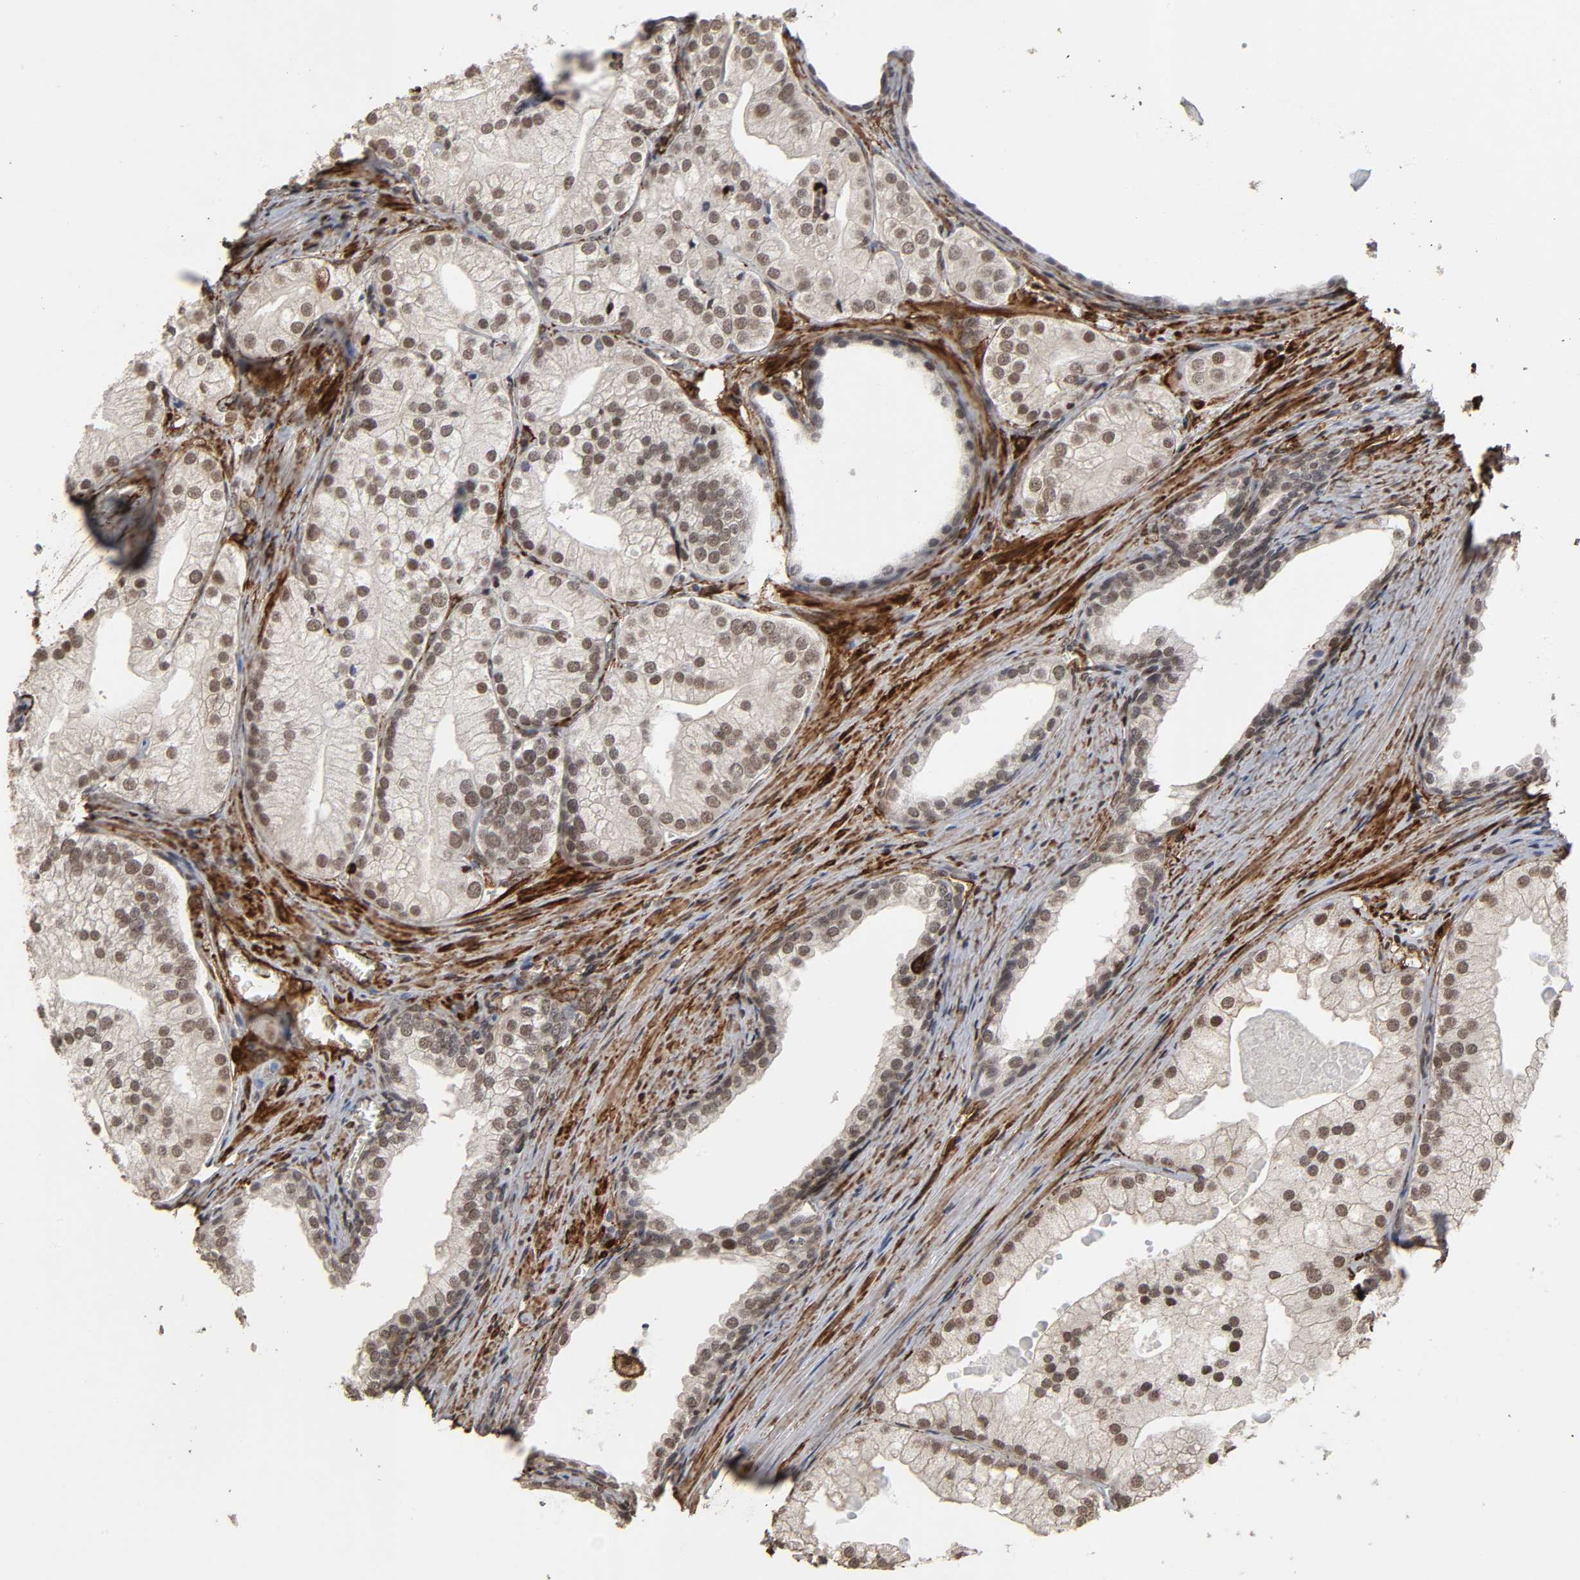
{"staining": {"intensity": "moderate", "quantity": "25%-75%", "location": "cytoplasmic/membranous,nuclear"}, "tissue": "prostate cancer", "cell_type": "Tumor cells", "image_type": "cancer", "snomed": [{"axis": "morphology", "description": "Adenocarcinoma, Low grade"}, {"axis": "topography", "description": "Prostate"}], "caption": "Tumor cells display medium levels of moderate cytoplasmic/membranous and nuclear expression in approximately 25%-75% of cells in human prostate cancer.", "gene": "AHNAK2", "patient": {"sex": "male", "age": 69}}